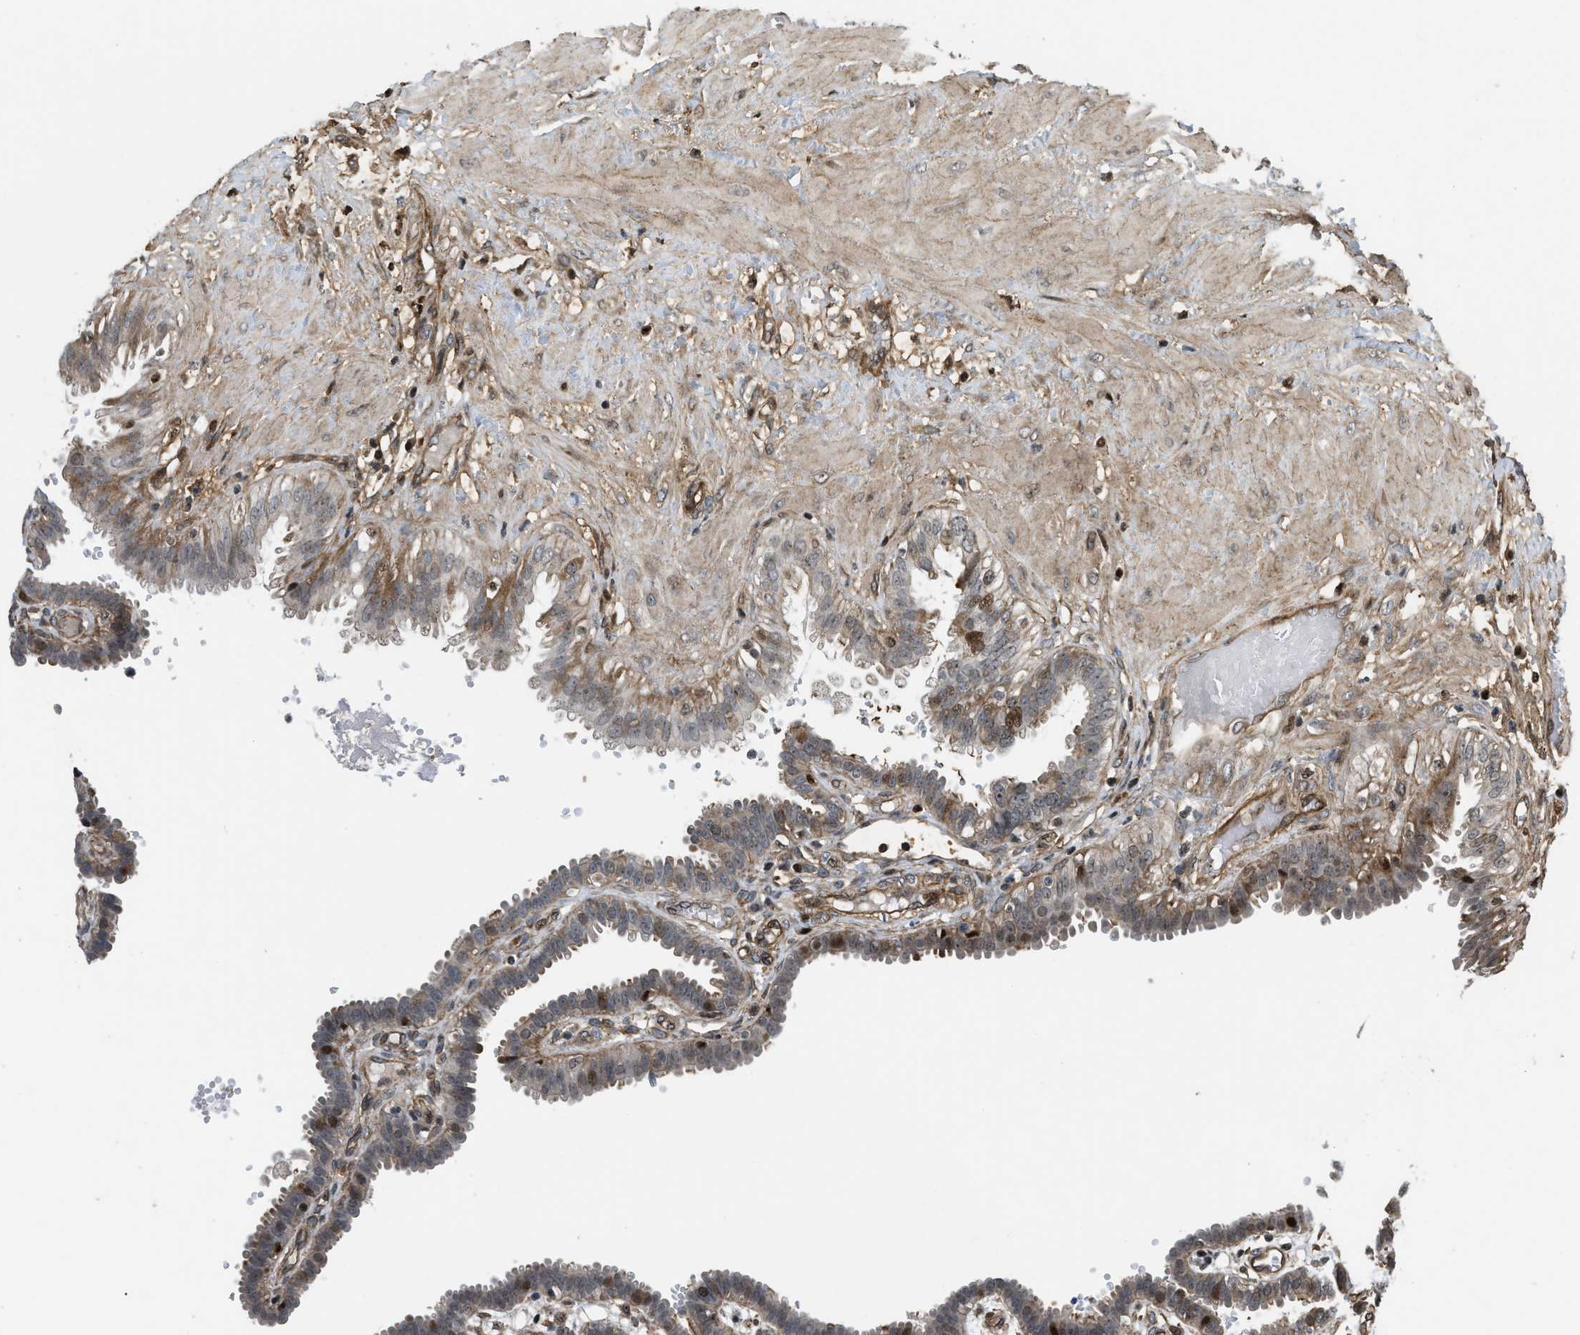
{"staining": {"intensity": "moderate", "quantity": "<25%", "location": "nuclear"}, "tissue": "fallopian tube", "cell_type": "Glandular cells", "image_type": "normal", "snomed": [{"axis": "morphology", "description": "Normal tissue, NOS"}, {"axis": "topography", "description": "Fallopian tube"}, {"axis": "topography", "description": "Placenta"}], "caption": "Moderate nuclear positivity for a protein is seen in about <25% of glandular cells of normal fallopian tube using IHC.", "gene": "LTA4H", "patient": {"sex": "female", "age": 34}}